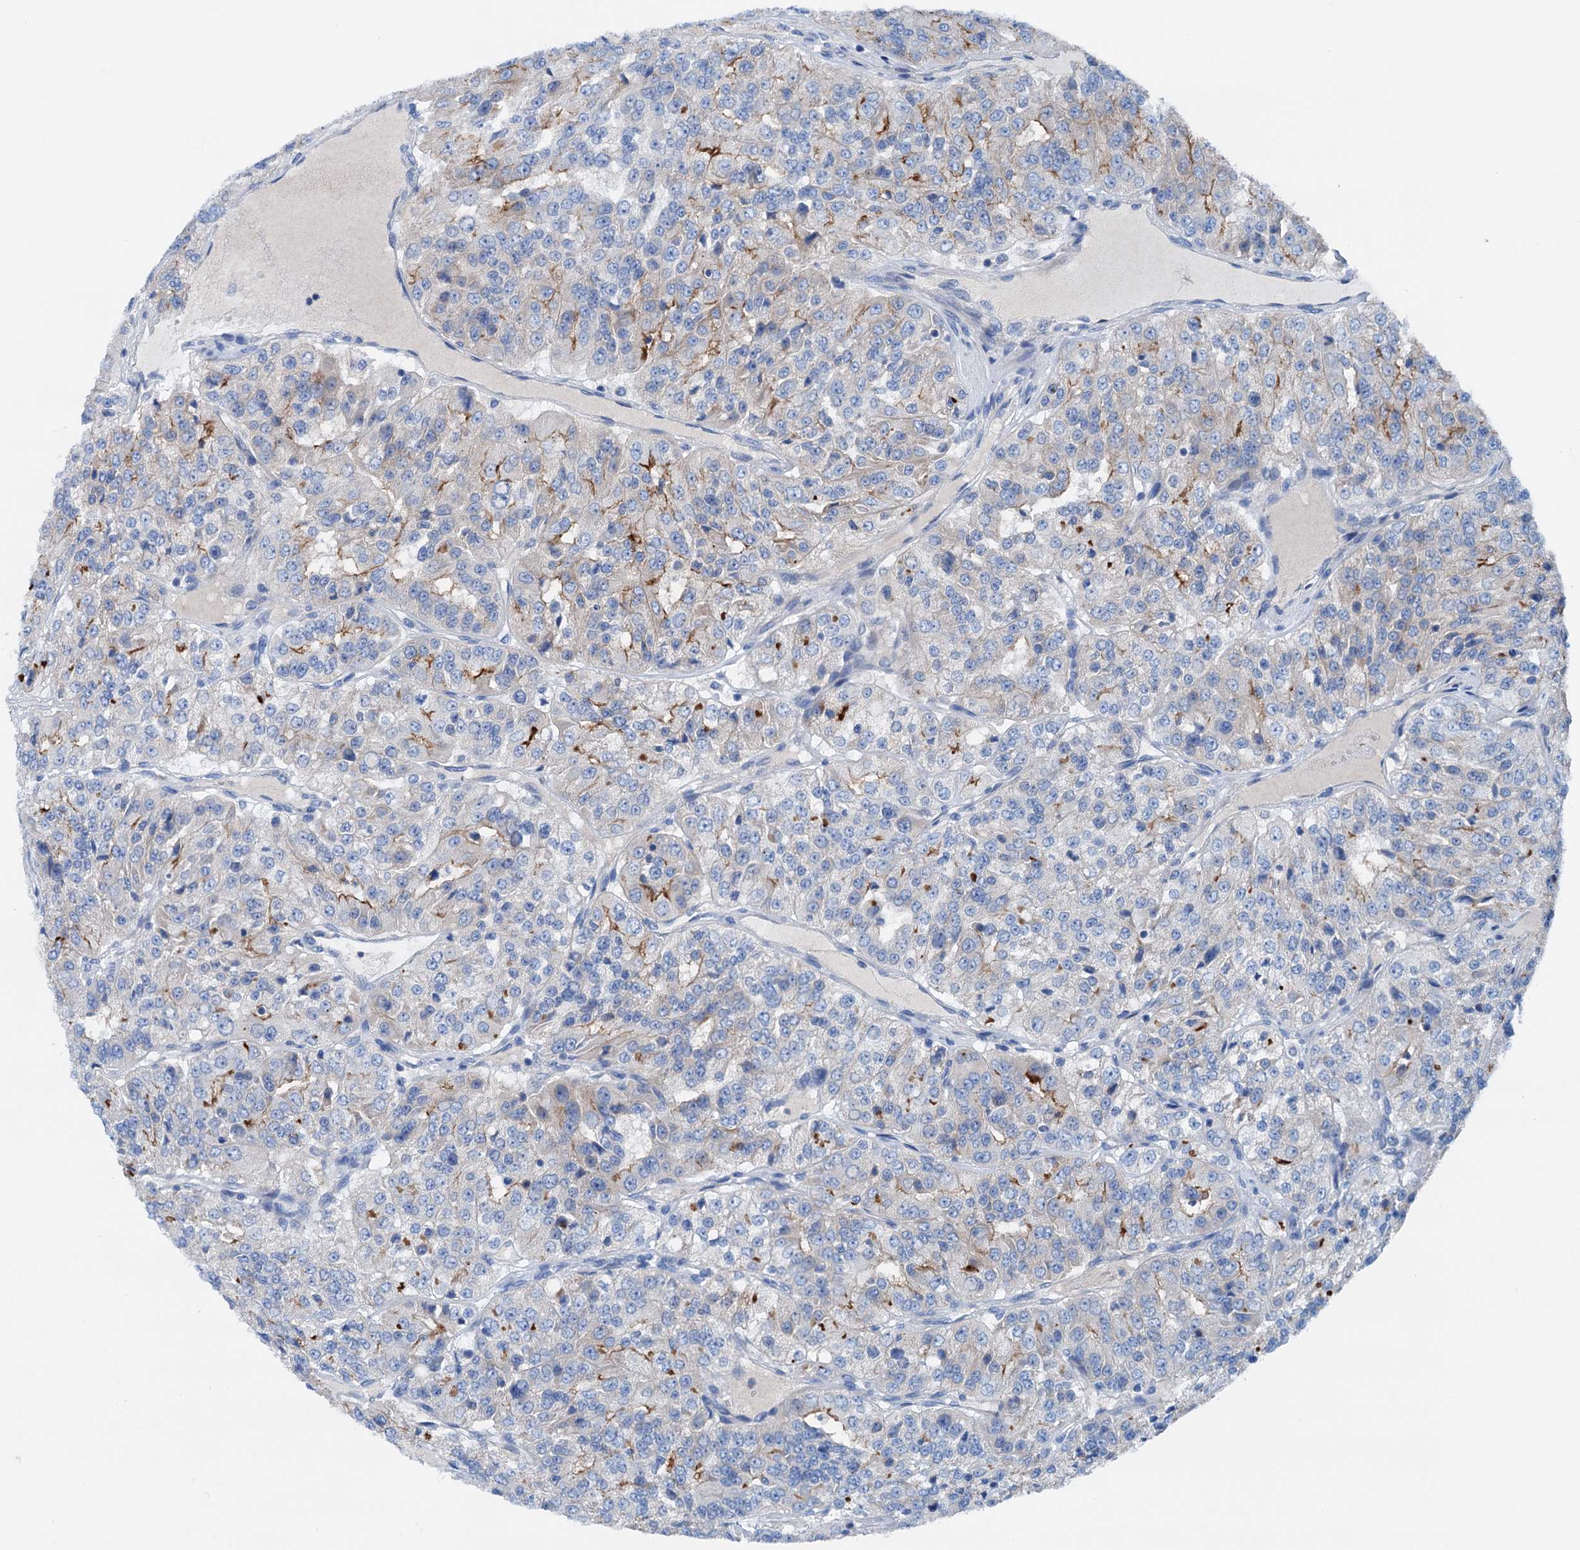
{"staining": {"intensity": "strong", "quantity": "<25%", "location": "cytoplasmic/membranous"}, "tissue": "renal cancer", "cell_type": "Tumor cells", "image_type": "cancer", "snomed": [{"axis": "morphology", "description": "Adenocarcinoma, NOS"}, {"axis": "topography", "description": "Kidney"}], "caption": "High-magnification brightfield microscopy of renal cancer (adenocarcinoma) stained with DAB (3,3'-diaminobenzidine) (brown) and counterstained with hematoxylin (blue). tumor cells exhibit strong cytoplasmic/membranous expression is present in approximately<25% of cells.", "gene": "KNDC1", "patient": {"sex": "female", "age": 63}}